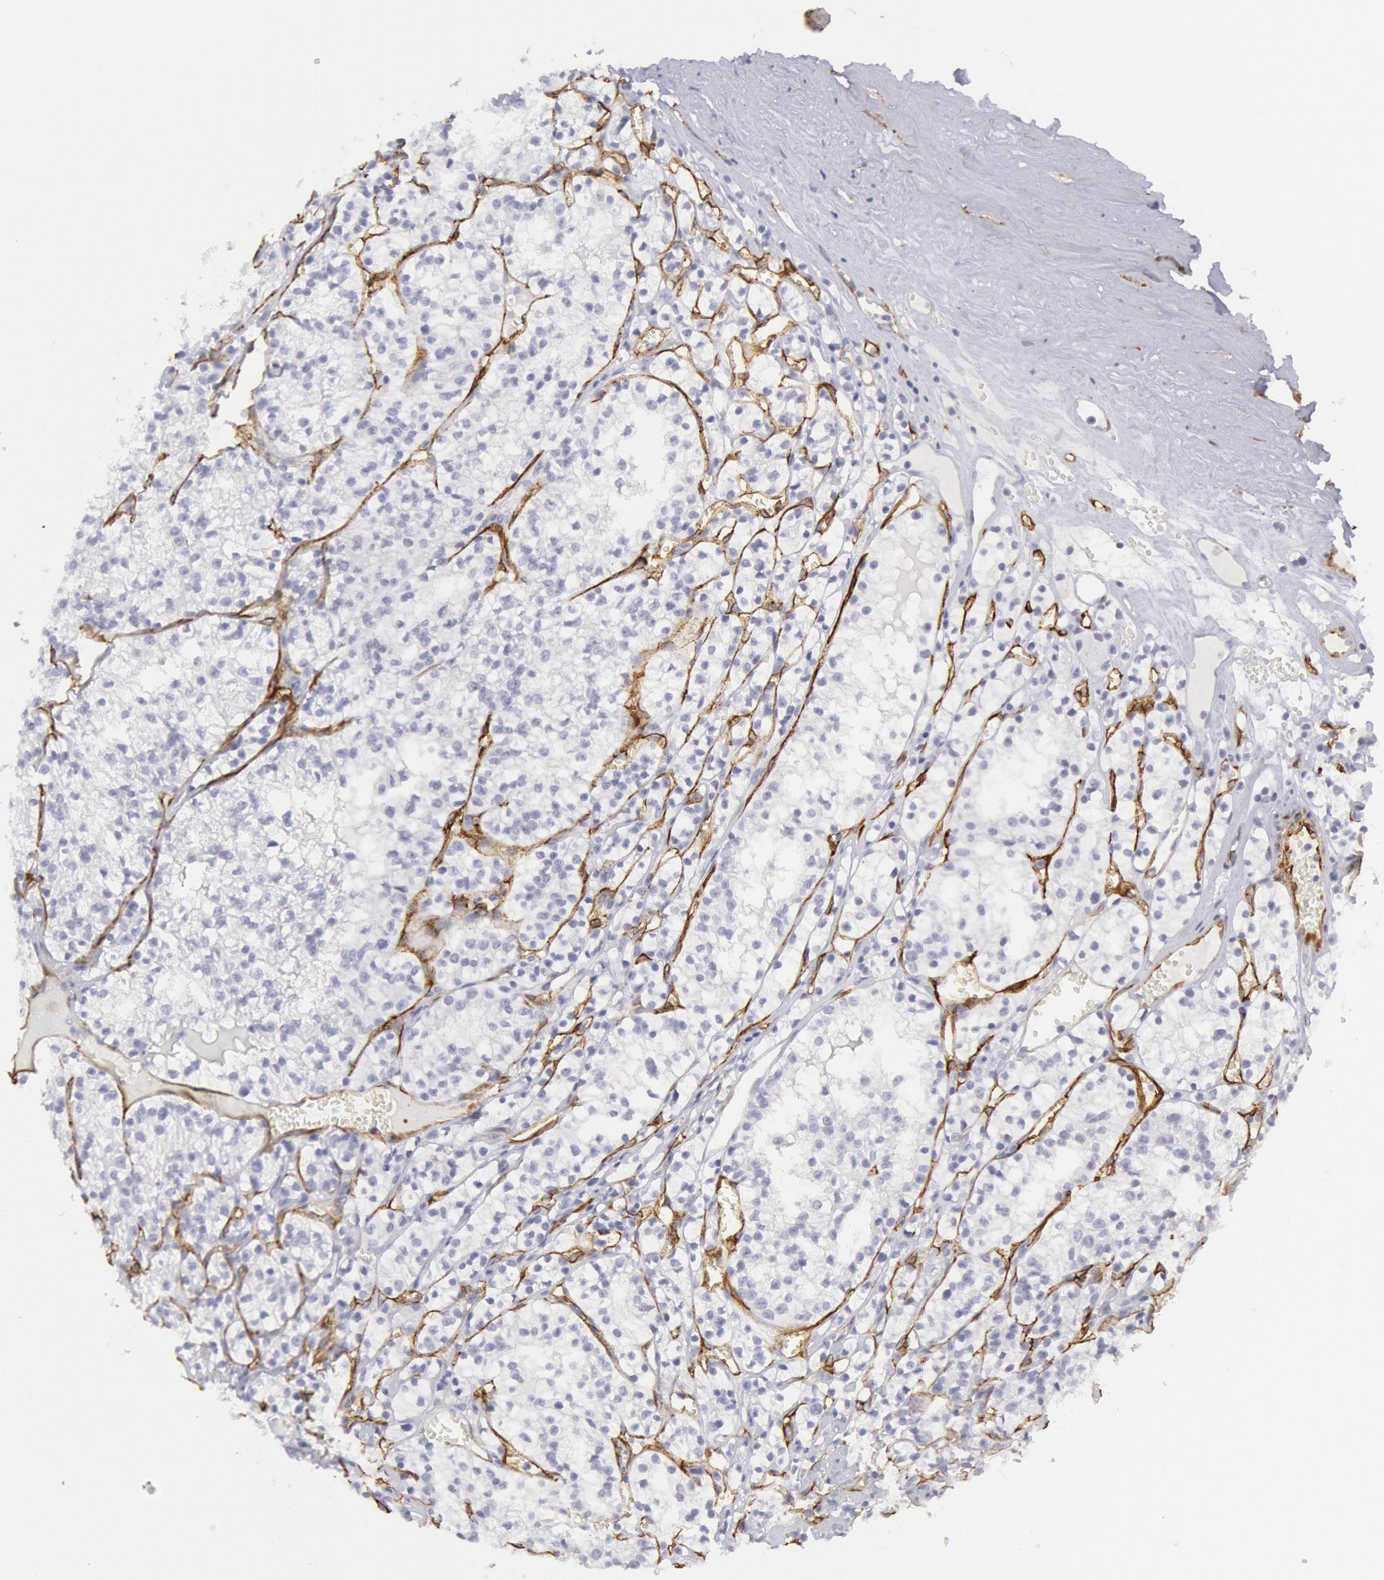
{"staining": {"intensity": "negative", "quantity": "none", "location": "none"}, "tissue": "renal cancer", "cell_type": "Tumor cells", "image_type": "cancer", "snomed": [{"axis": "morphology", "description": "Adenocarcinoma, NOS"}, {"axis": "topography", "description": "Kidney"}], "caption": "This micrograph is of renal cancer stained with IHC to label a protein in brown with the nuclei are counter-stained blue. There is no expression in tumor cells.", "gene": "CDH13", "patient": {"sex": "male", "age": 61}}